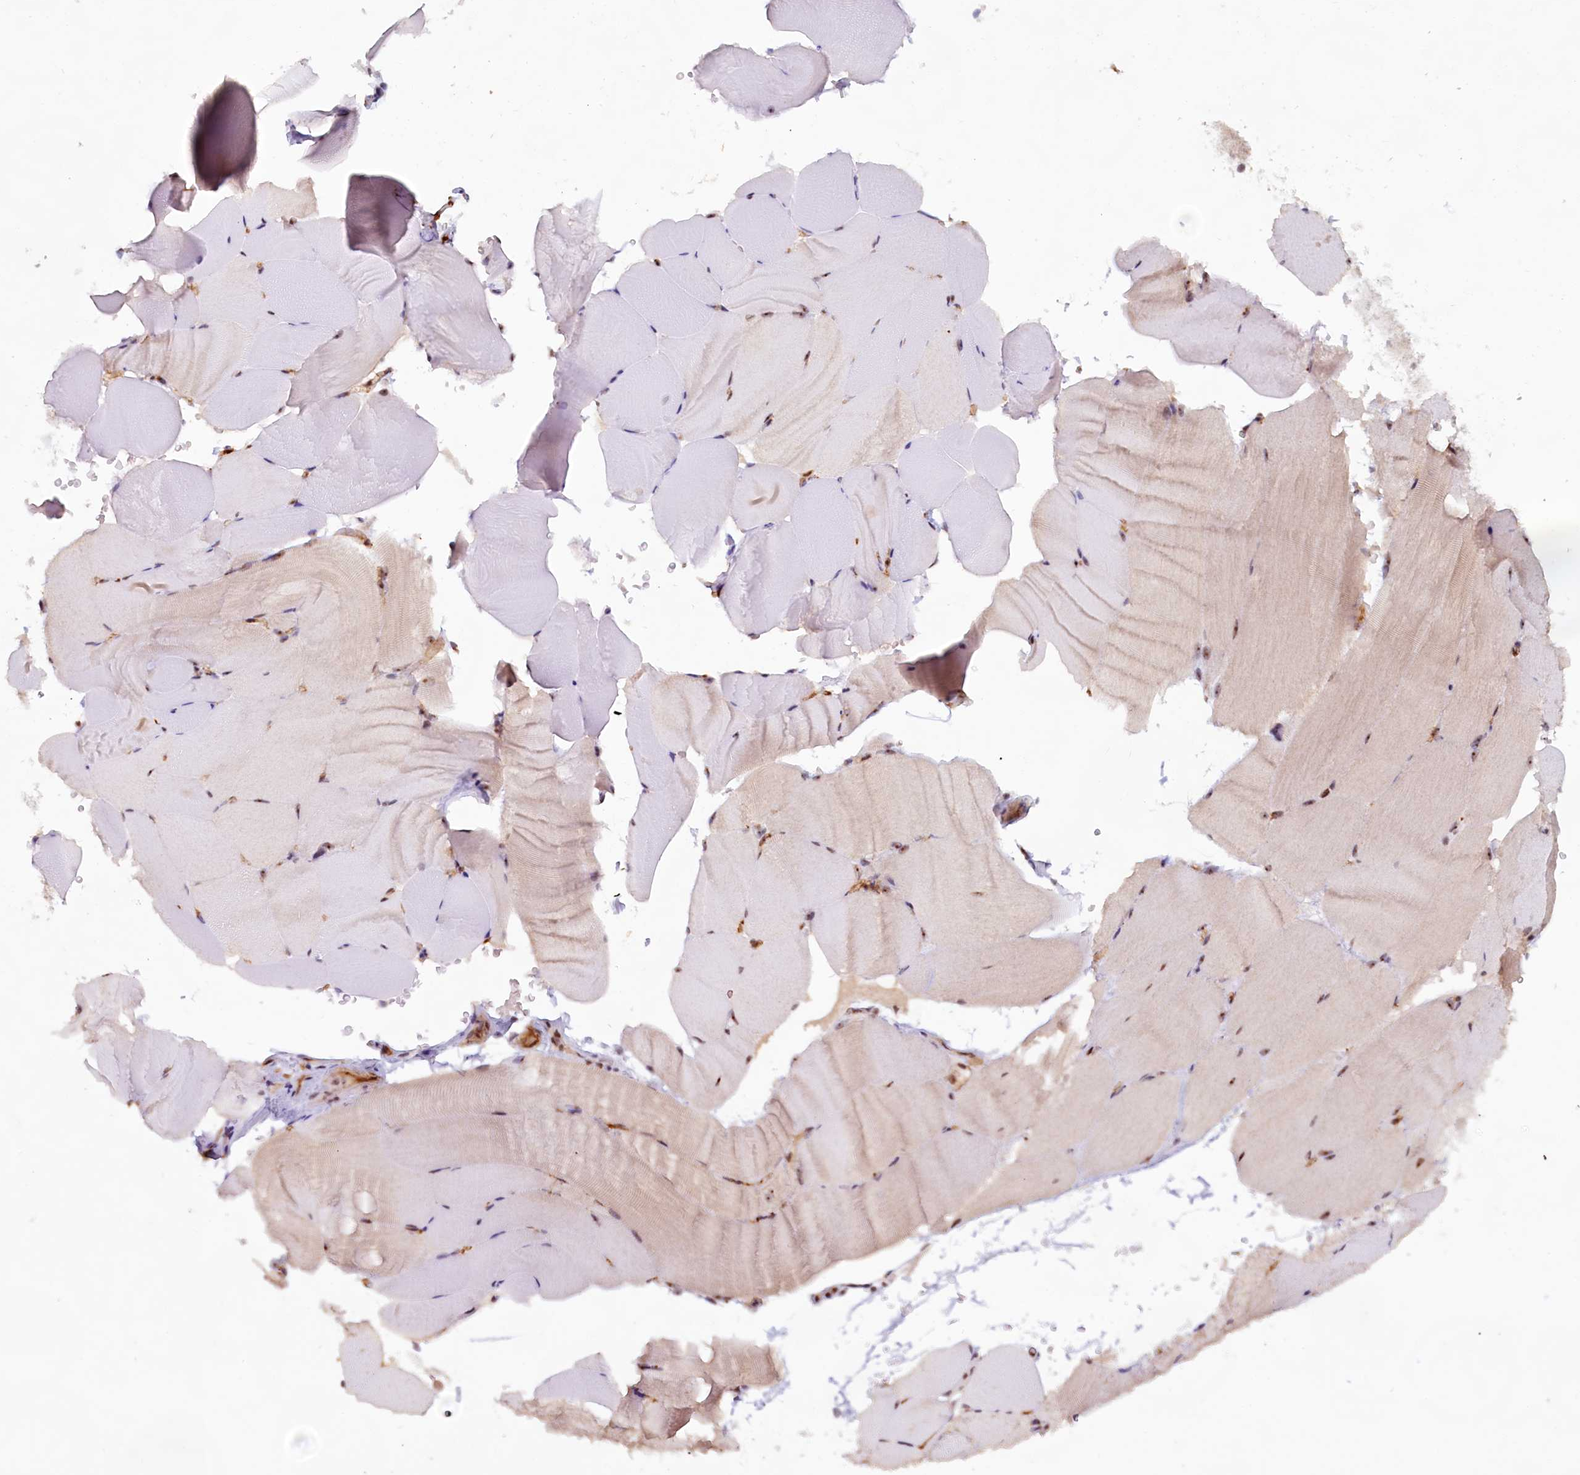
{"staining": {"intensity": "moderate", "quantity": "<25%", "location": "nuclear"}, "tissue": "skeletal muscle", "cell_type": "Myocytes", "image_type": "normal", "snomed": [{"axis": "morphology", "description": "Normal tissue, NOS"}, {"axis": "topography", "description": "Skeletal muscle"}, {"axis": "topography", "description": "Parathyroid gland"}], "caption": "Immunohistochemistry (IHC) (DAB (3,3'-diaminobenzidine)) staining of normal skeletal muscle exhibits moderate nuclear protein expression in about <25% of myocytes.", "gene": "C1D", "patient": {"sex": "female", "age": 37}}